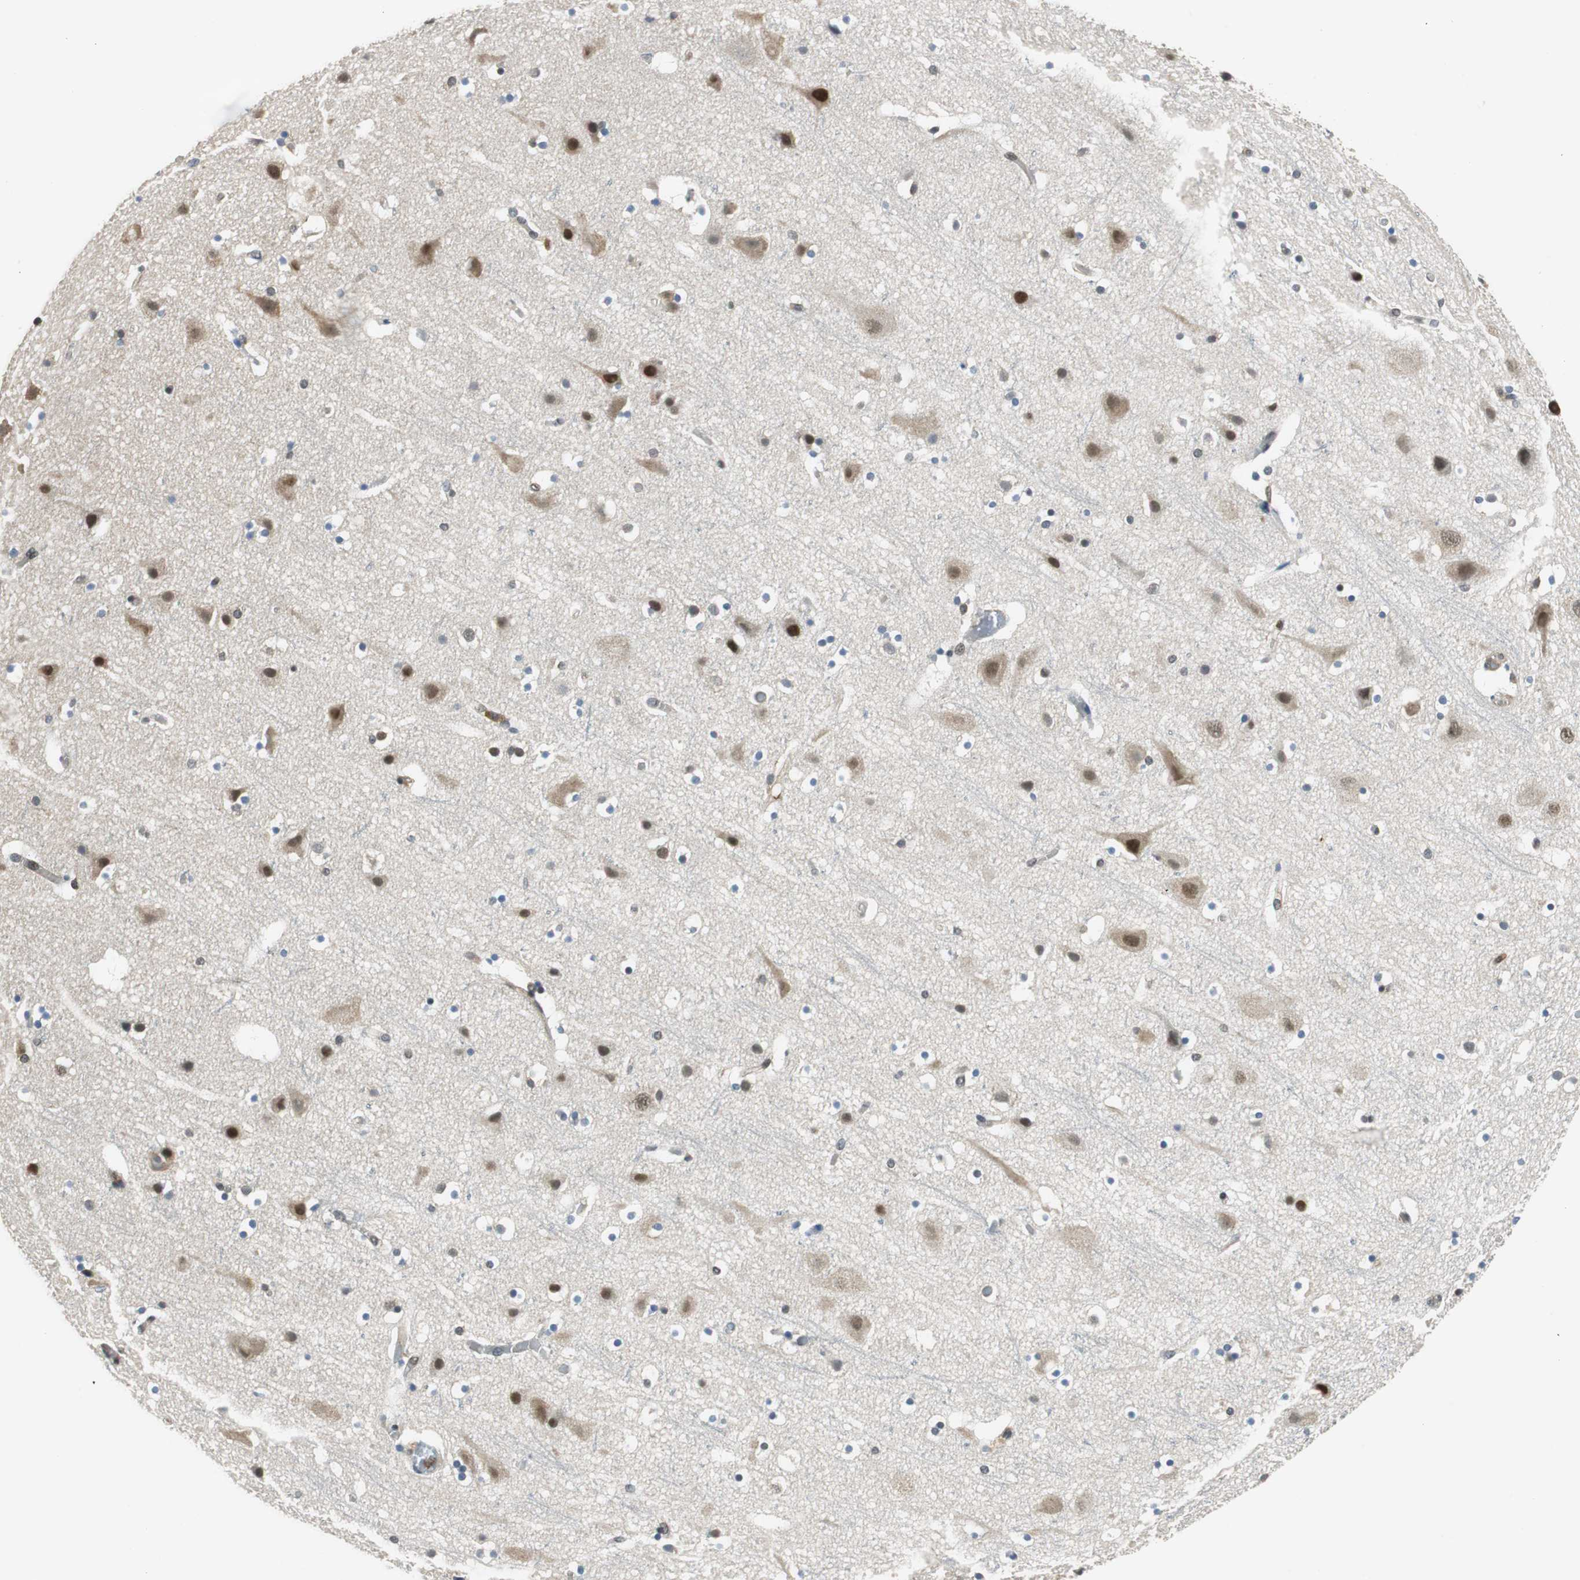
{"staining": {"intensity": "weak", "quantity": "25%-75%", "location": "cytoplasmic/membranous"}, "tissue": "cerebral cortex", "cell_type": "Endothelial cells", "image_type": "normal", "snomed": [{"axis": "morphology", "description": "Normal tissue, NOS"}, {"axis": "topography", "description": "Cerebral cortex"}], "caption": "Protein staining shows weak cytoplasmic/membranous positivity in about 25%-75% of endothelial cells in unremarkable cerebral cortex.", "gene": "ARPC3", "patient": {"sex": "male", "age": 45}}